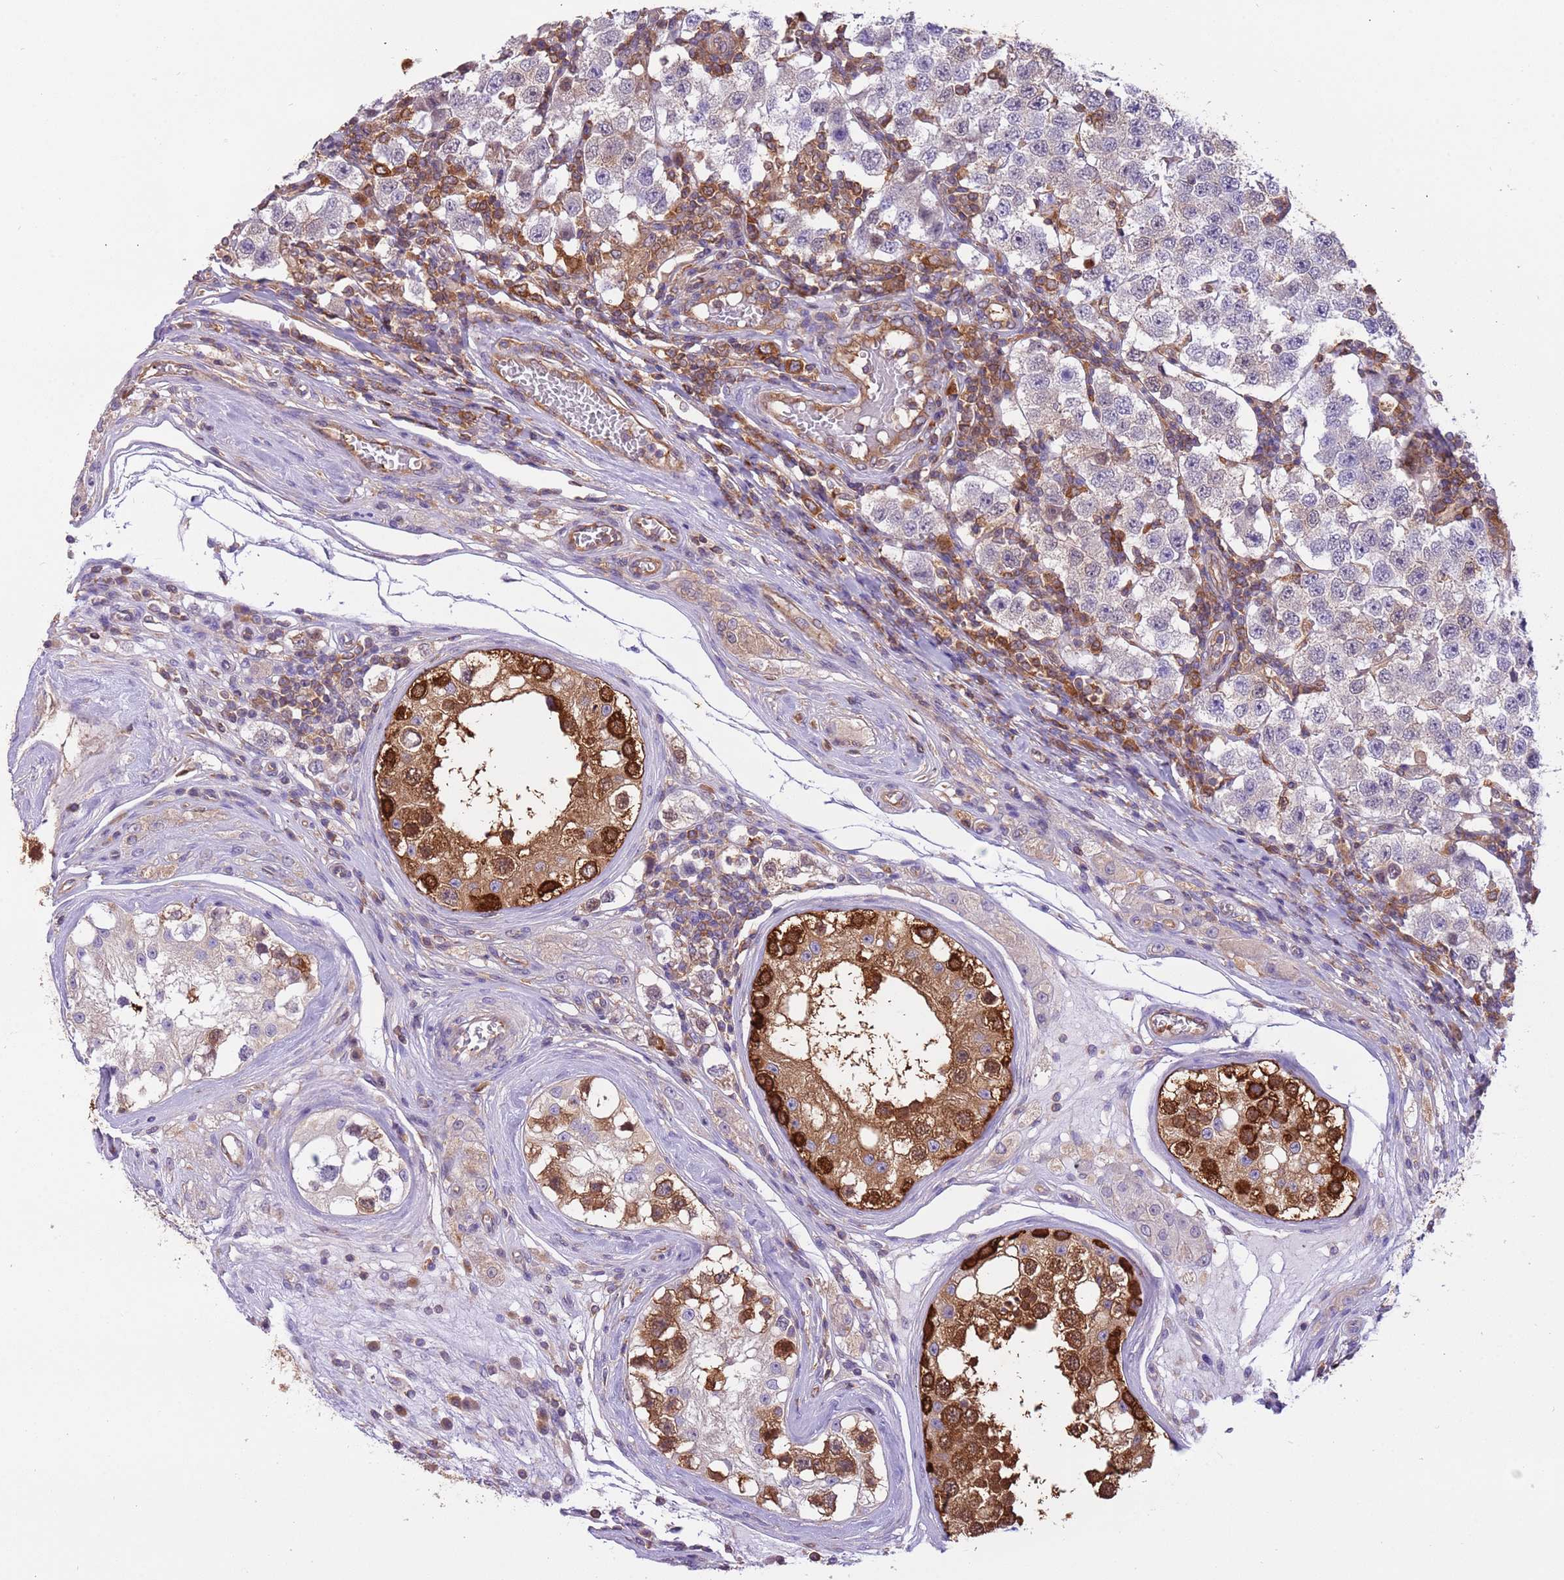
{"staining": {"intensity": "negative", "quantity": "none", "location": "none"}, "tissue": "testis cancer", "cell_type": "Tumor cells", "image_type": "cancer", "snomed": [{"axis": "morphology", "description": "Seminoma, NOS"}, {"axis": "topography", "description": "Testis"}], "caption": "There is no significant positivity in tumor cells of seminoma (testis).", "gene": "STIP1", "patient": {"sex": "male", "age": 34}}